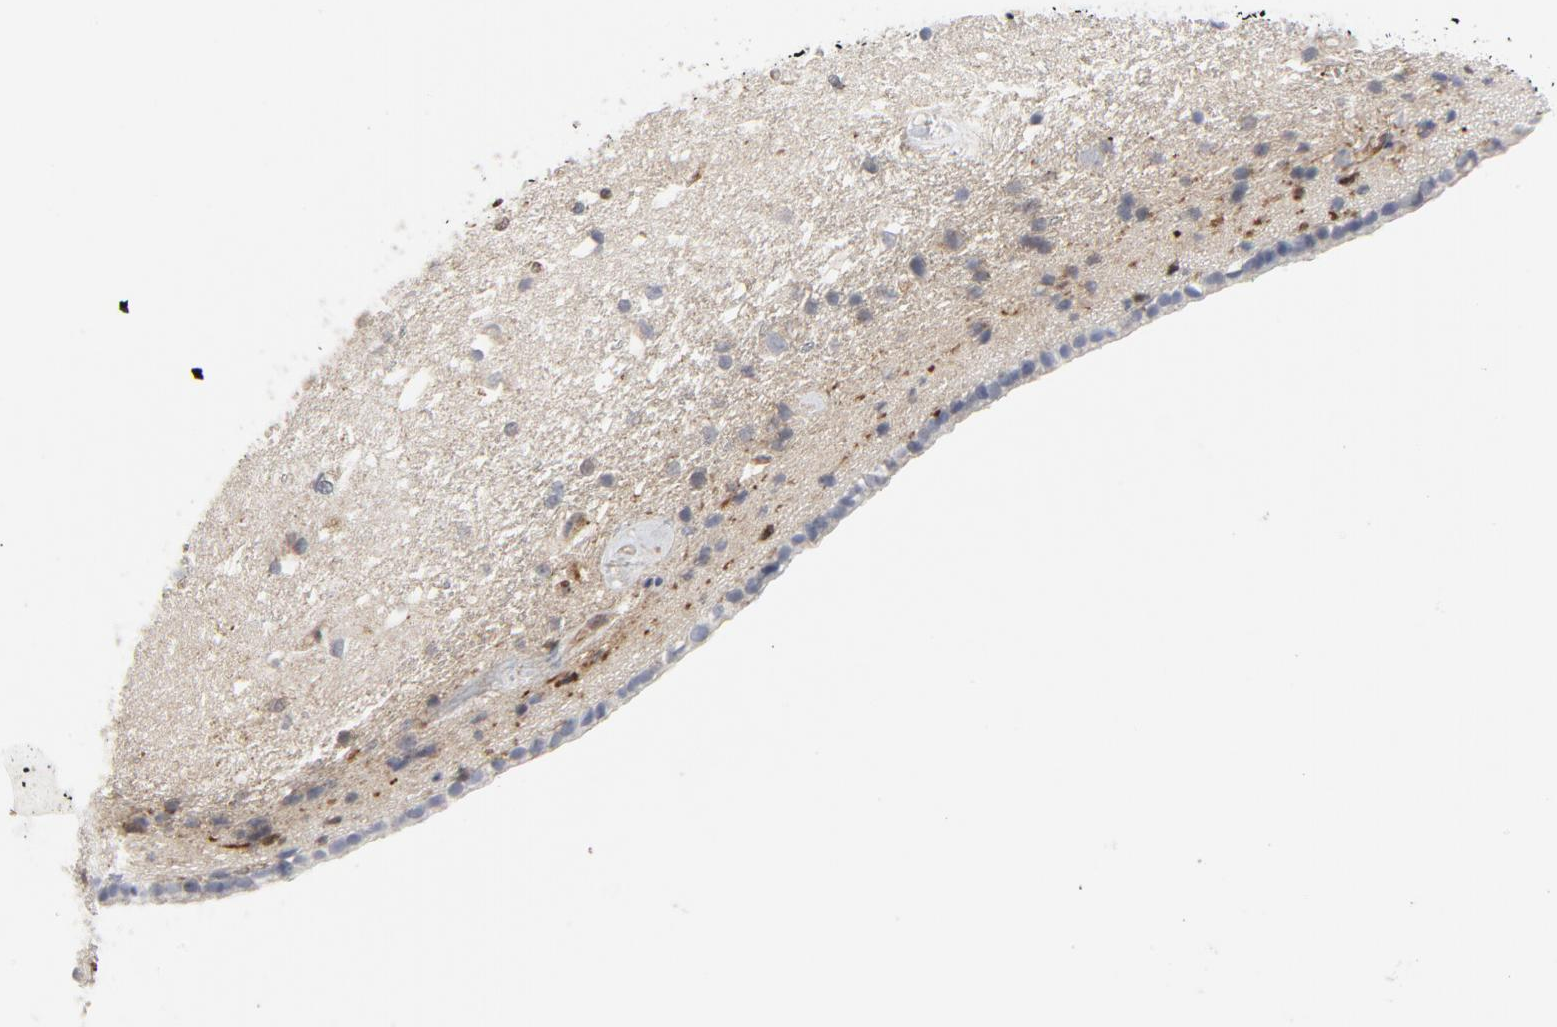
{"staining": {"intensity": "moderate", "quantity": "25%-75%", "location": "cytoplasmic/membranous"}, "tissue": "caudate", "cell_type": "Glial cells", "image_type": "normal", "snomed": [{"axis": "morphology", "description": "Normal tissue, NOS"}, {"axis": "topography", "description": "Lateral ventricle wall"}], "caption": "Protein expression analysis of unremarkable caudate reveals moderate cytoplasmic/membranous staining in about 25%-75% of glial cells. (IHC, brightfield microscopy, high magnification).", "gene": "YES1", "patient": {"sex": "female", "age": 19}}